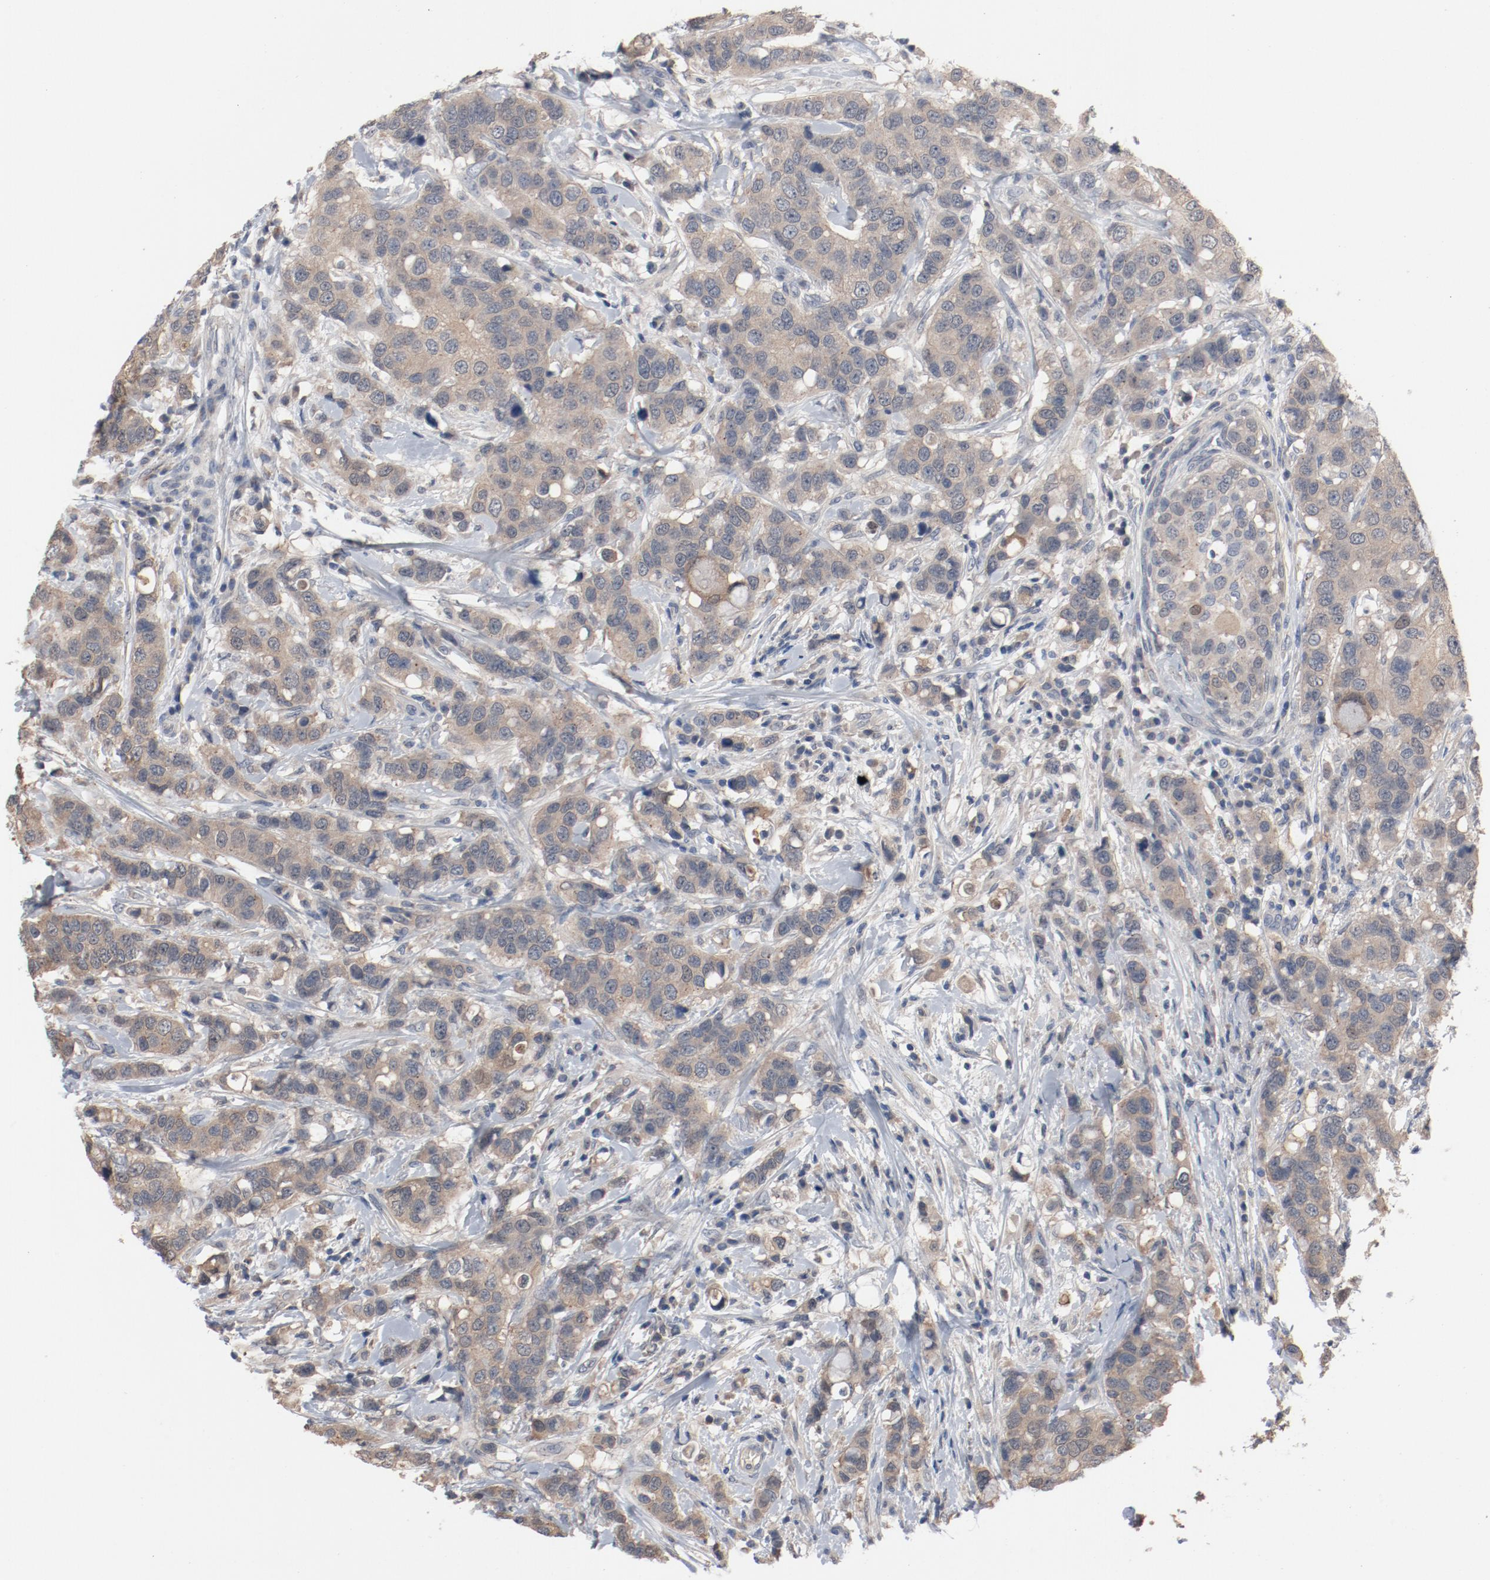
{"staining": {"intensity": "weak", "quantity": ">75%", "location": "cytoplasmic/membranous"}, "tissue": "breast cancer", "cell_type": "Tumor cells", "image_type": "cancer", "snomed": [{"axis": "morphology", "description": "Duct carcinoma"}, {"axis": "topography", "description": "Breast"}], "caption": "Breast infiltrating ductal carcinoma stained with DAB (3,3'-diaminobenzidine) IHC shows low levels of weak cytoplasmic/membranous positivity in approximately >75% of tumor cells.", "gene": "DNAL4", "patient": {"sex": "female", "age": 27}}